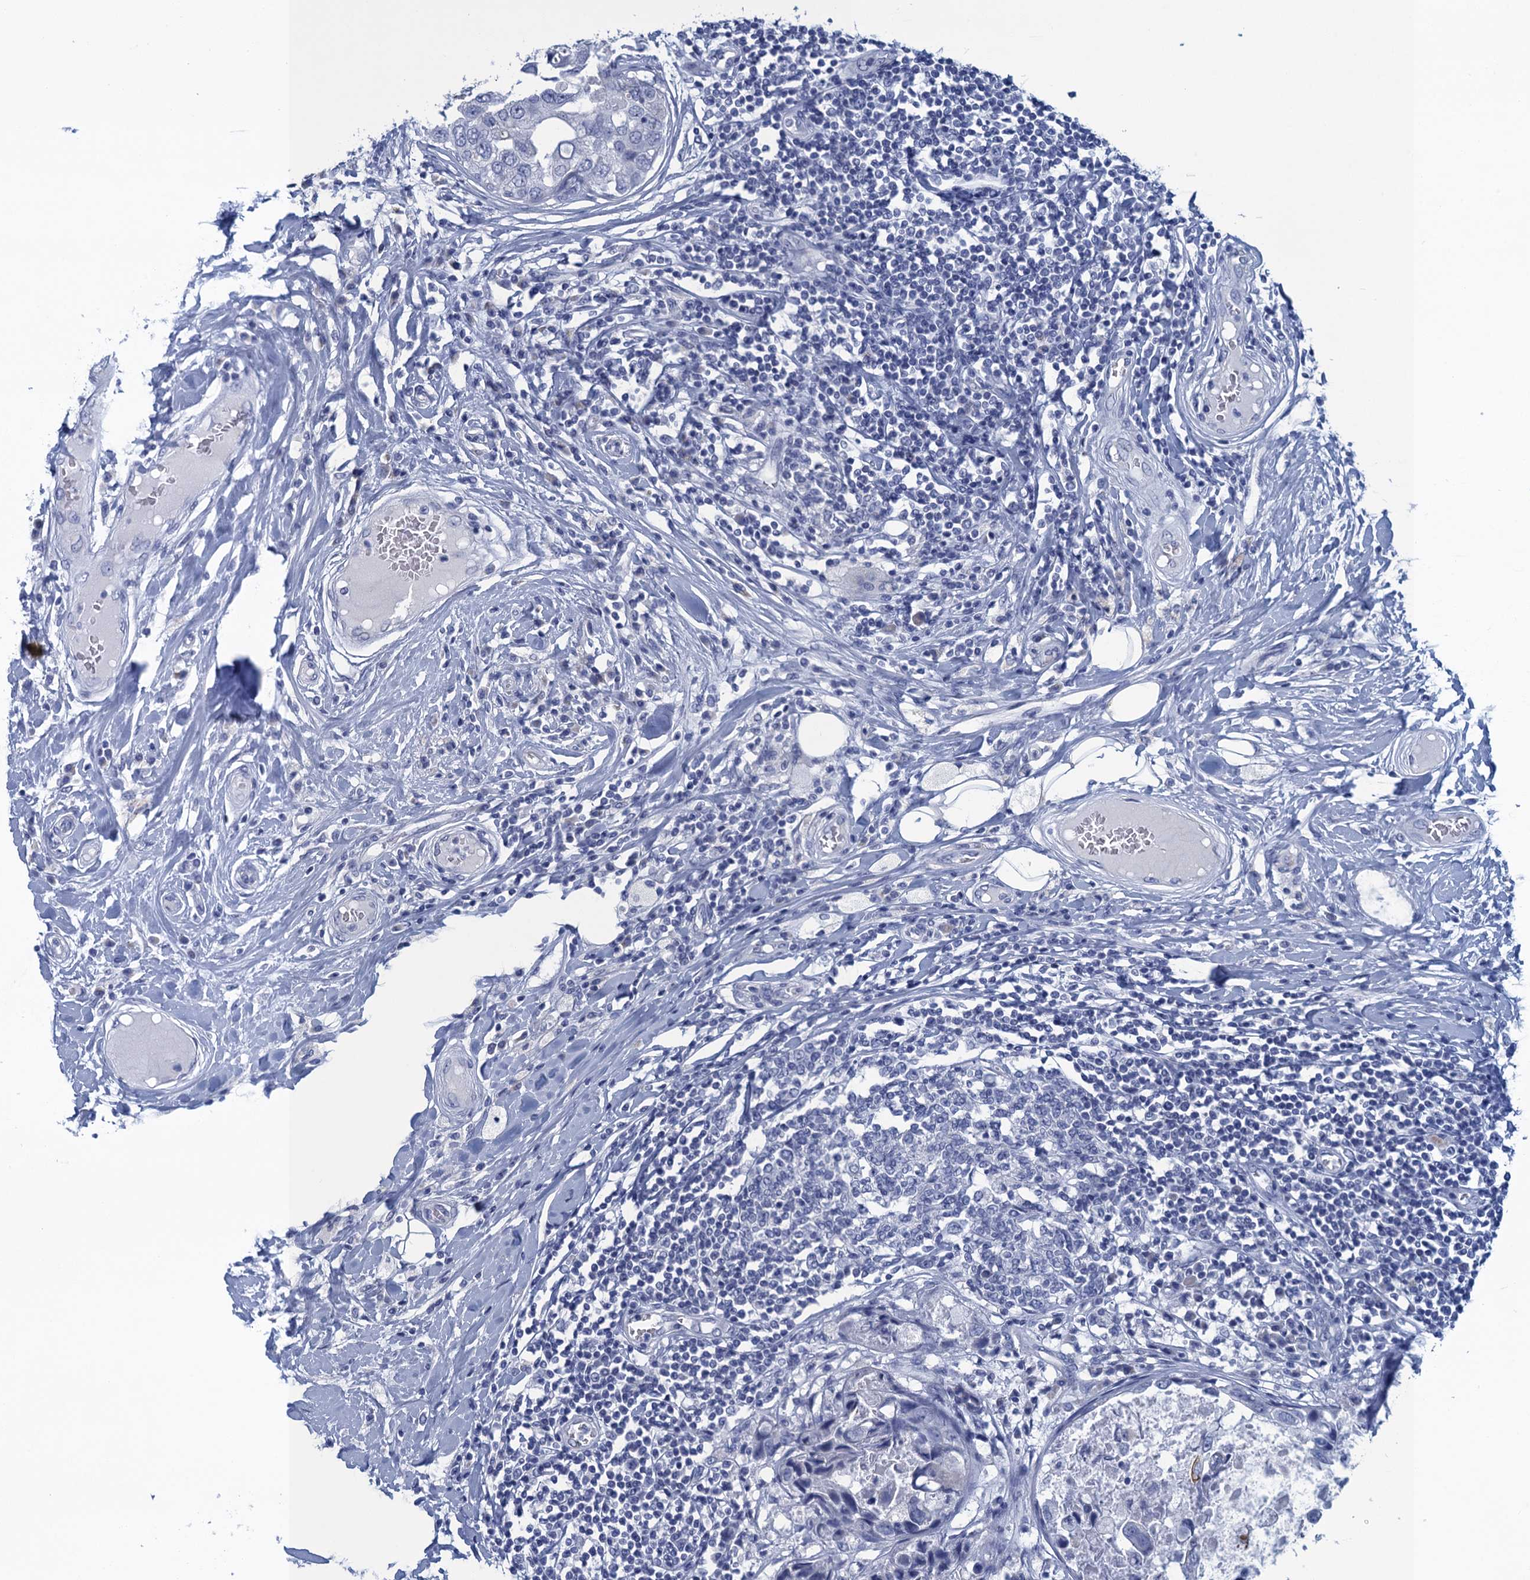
{"staining": {"intensity": "negative", "quantity": "none", "location": "none"}, "tissue": "breast cancer", "cell_type": "Tumor cells", "image_type": "cancer", "snomed": [{"axis": "morphology", "description": "Duct carcinoma"}, {"axis": "topography", "description": "Breast"}], "caption": "Immunohistochemistry image of human breast cancer stained for a protein (brown), which demonstrates no expression in tumor cells. The staining was performed using DAB to visualize the protein expression in brown, while the nuclei were stained in blue with hematoxylin (Magnification: 20x).", "gene": "SCEL", "patient": {"sex": "female", "age": 27}}